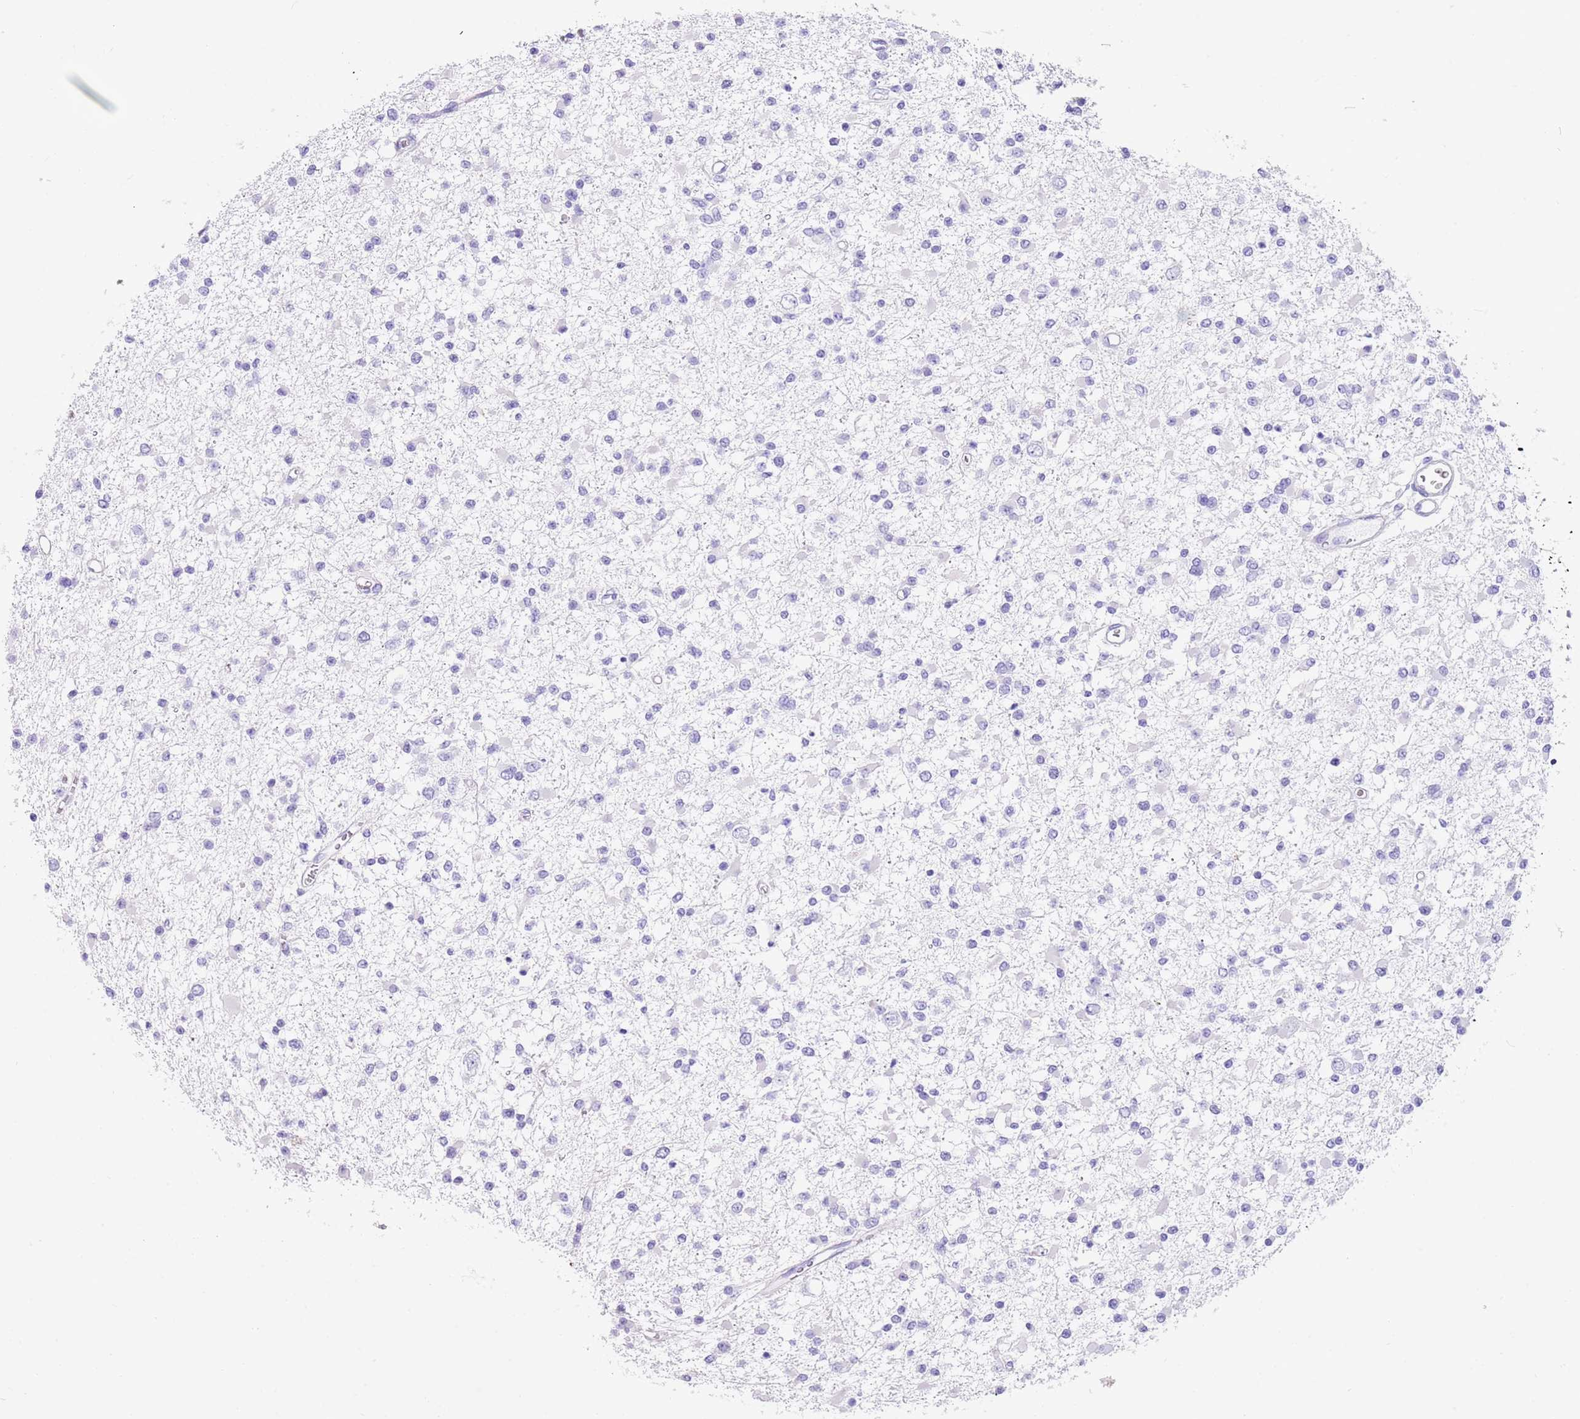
{"staining": {"intensity": "negative", "quantity": "none", "location": "none"}, "tissue": "glioma", "cell_type": "Tumor cells", "image_type": "cancer", "snomed": [{"axis": "morphology", "description": "Glioma, malignant, Low grade"}, {"axis": "topography", "description": "Brain"}], "caption": "This is an immunohistochemistry photomicrograph of low-grade glioma (malignant). There is no positivity in tumor cells.", "gene": "TMEM185B", "patient": {"sex": "female", "age": 22}}